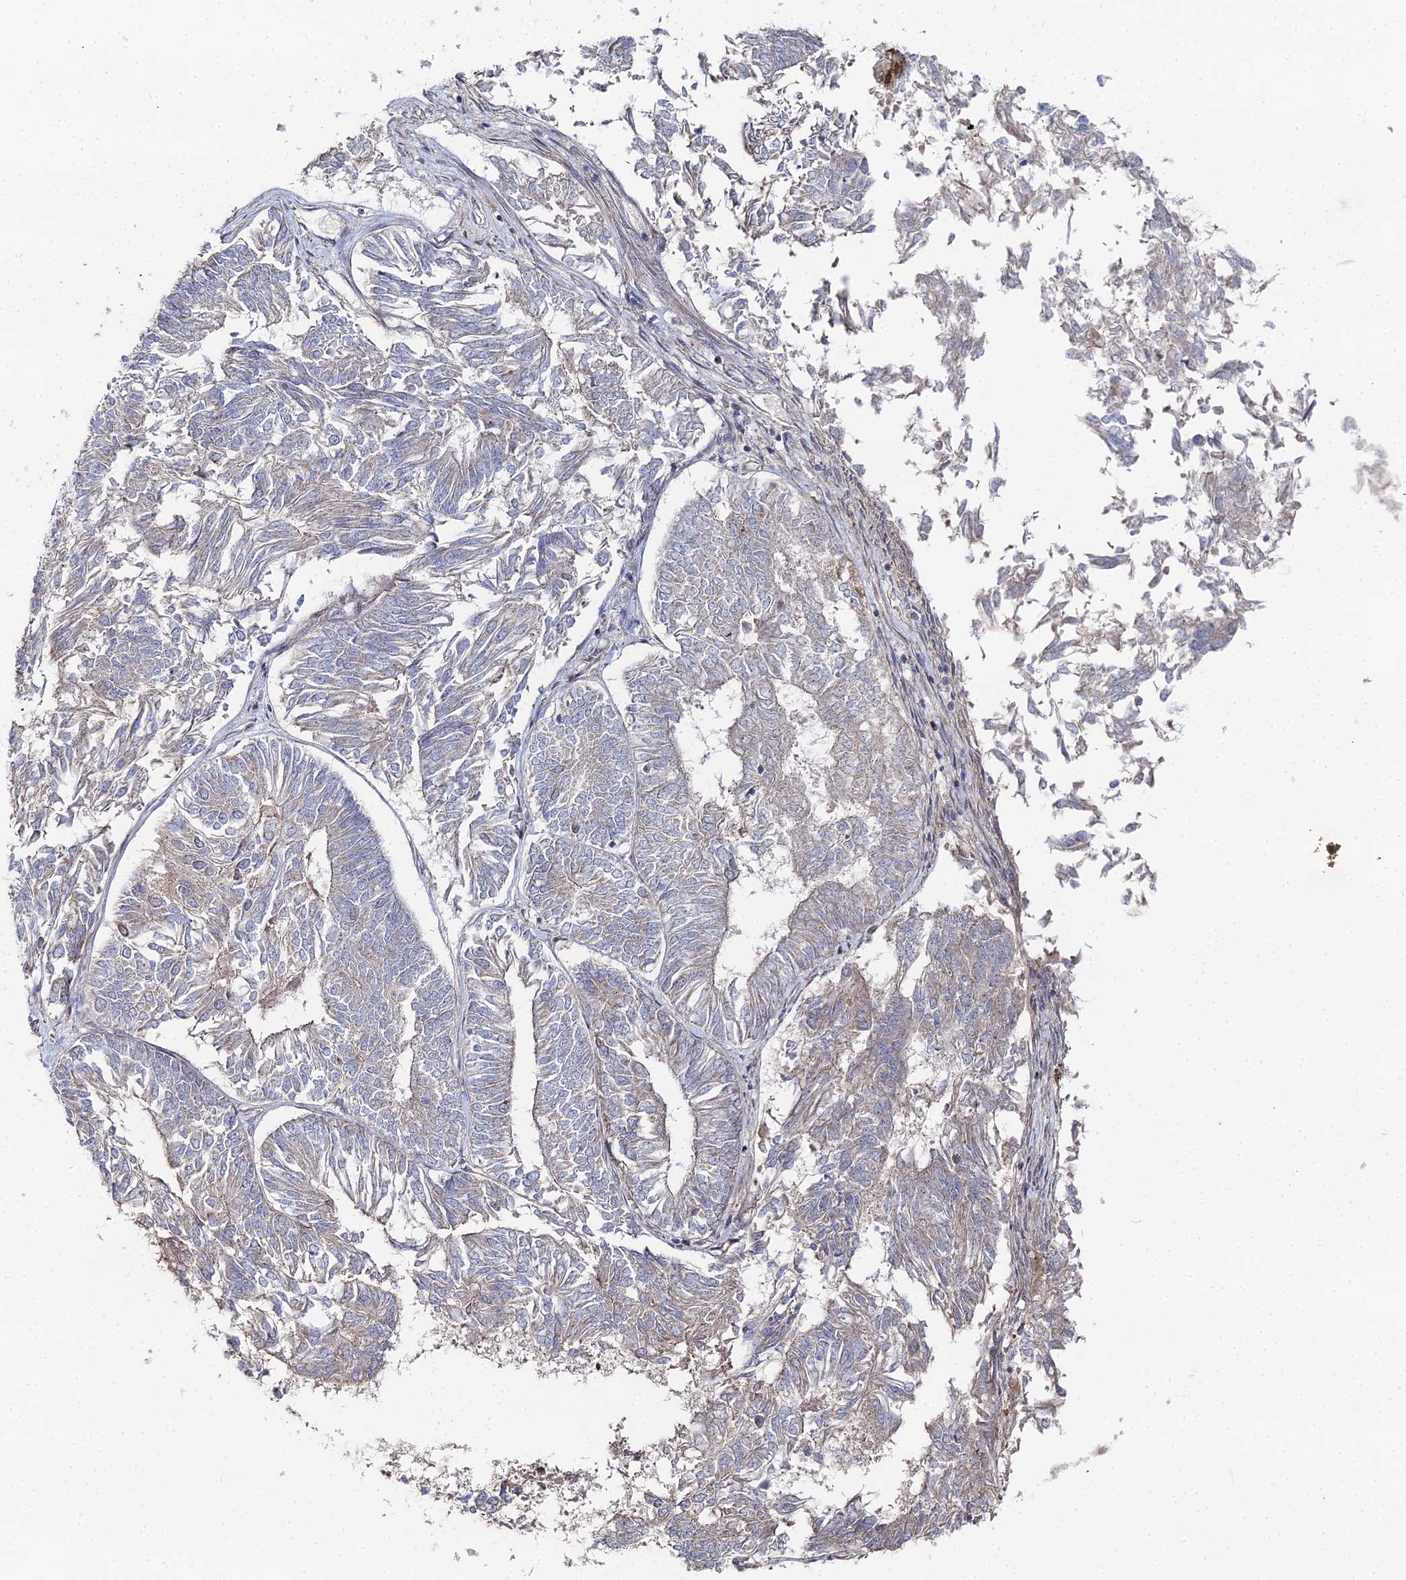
{"staining": {"intensity": "weak", "quantity": "<25%", "location": "cytoplasmic/membranous"}, "tissue": "endometrial cancer", "cell_type": "Tumor cells", "image_type": "cancer", "snomed": [{"axis": "morphology", "description": "Adenocarcinoma, NOS"}, {"axis": "topography", "description": "Endometrium"}], "caption": "Immunohistochemistry photomicrograph of neoplastic tissue: human adenocarcinoma (endometrial) stained with DAB (3,3'-diaminobenzidine) reveals no significant protein staining in tumor cells.", "gene": "SGMS1", "patient": {"sex": "female", "age": 58}}